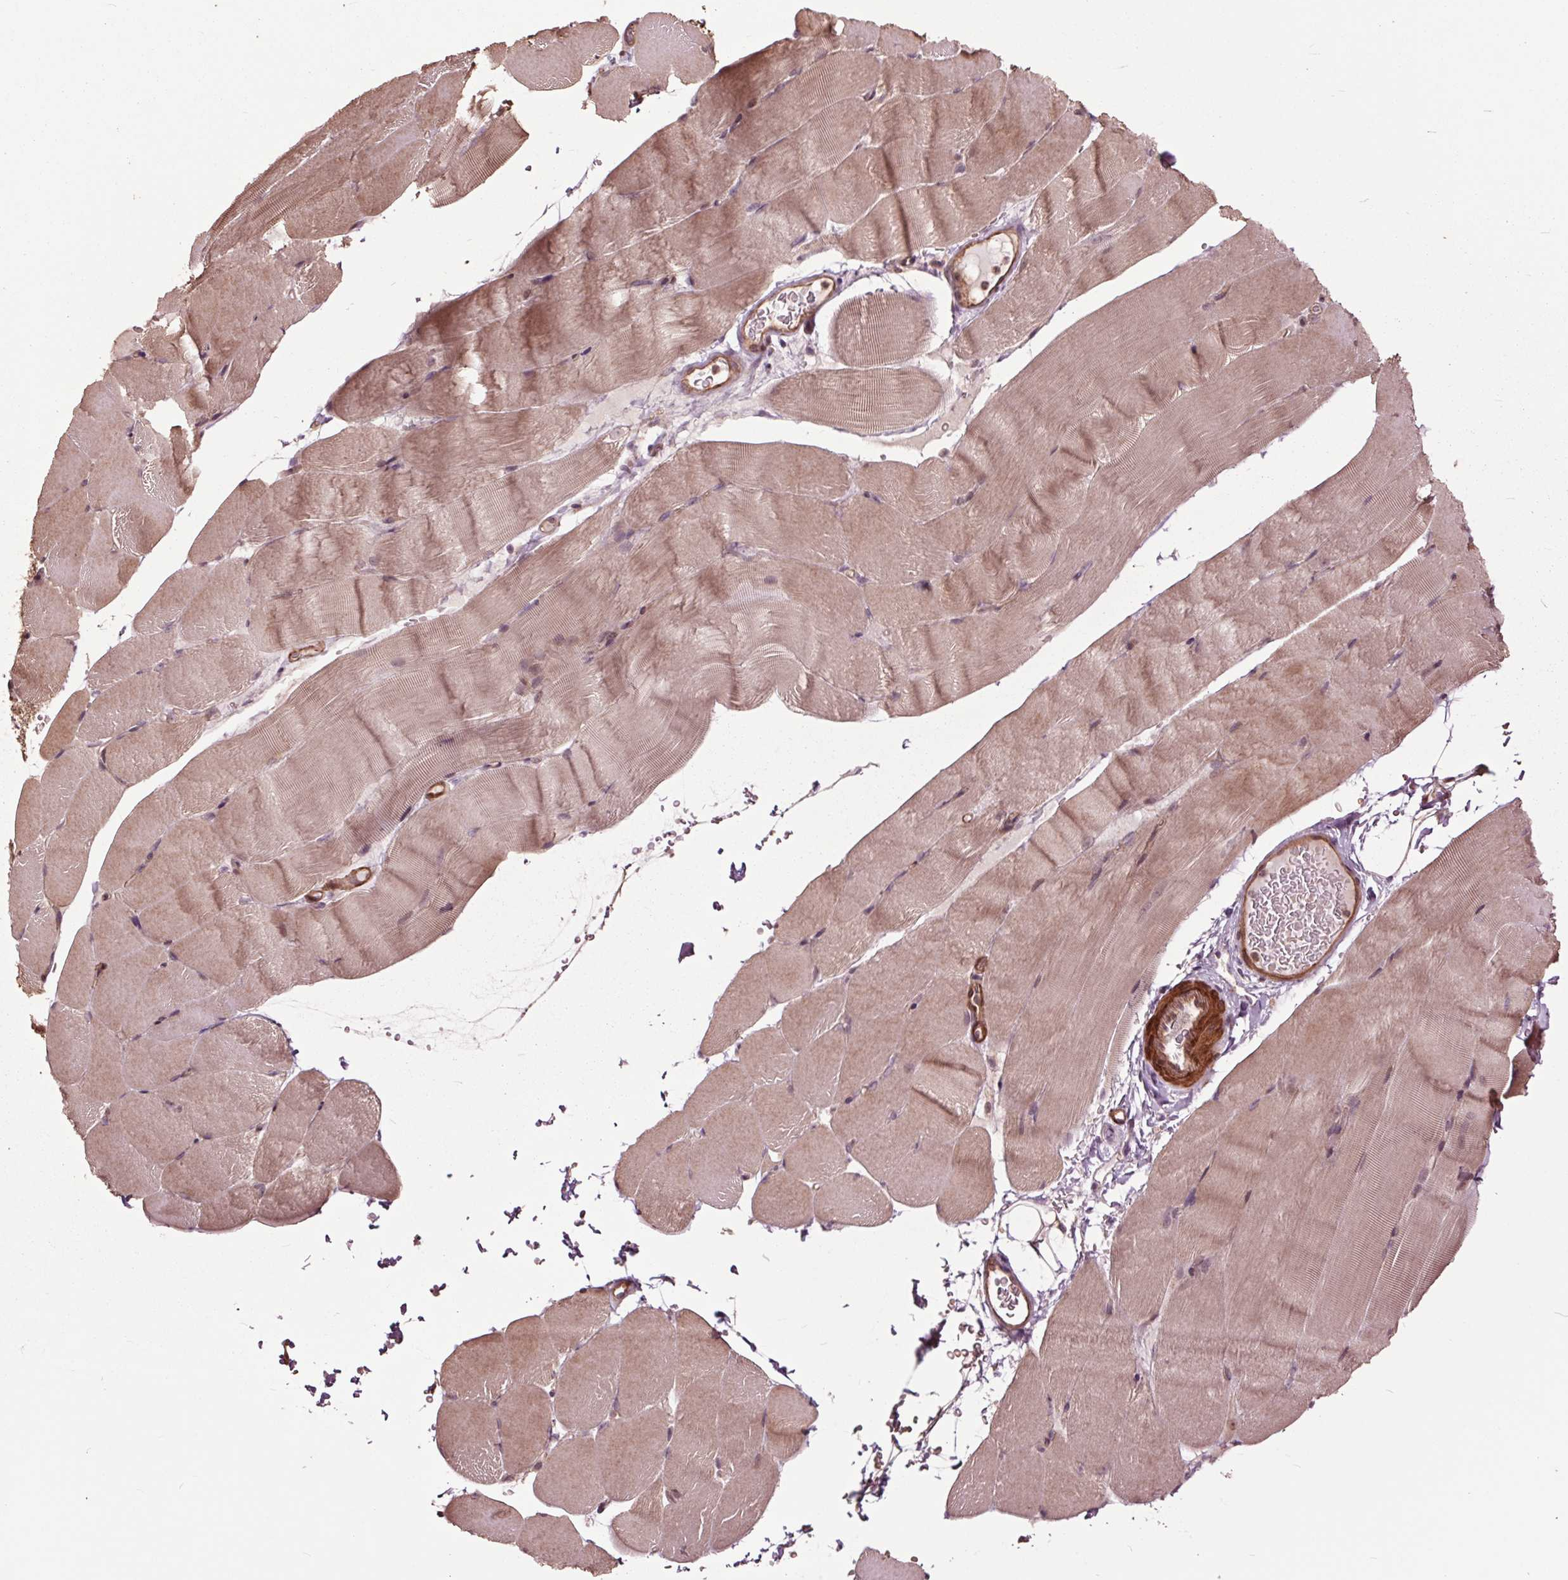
{"staining": {"intensity": "weak", "quantity": ">75%", "location": "cytoplasmic/membranous"}, "tissue": "skeletal muscle", "cell_type": "Myocytes", "image_type": "normal", "snomed": [{"axis": "morphology", "description": "Normal tissue, NOS"}, {"axis": "topography", "description": "Skeletal muscle"}], "caption": "About >75% of myocytes in benign human skeletal muscle reveal weak cytoplasmic/membranous protein staining as visualized by brown immunohistochemical staining.", "gene": "CEP95", "patient": {"sex": "female", "age": 37}}